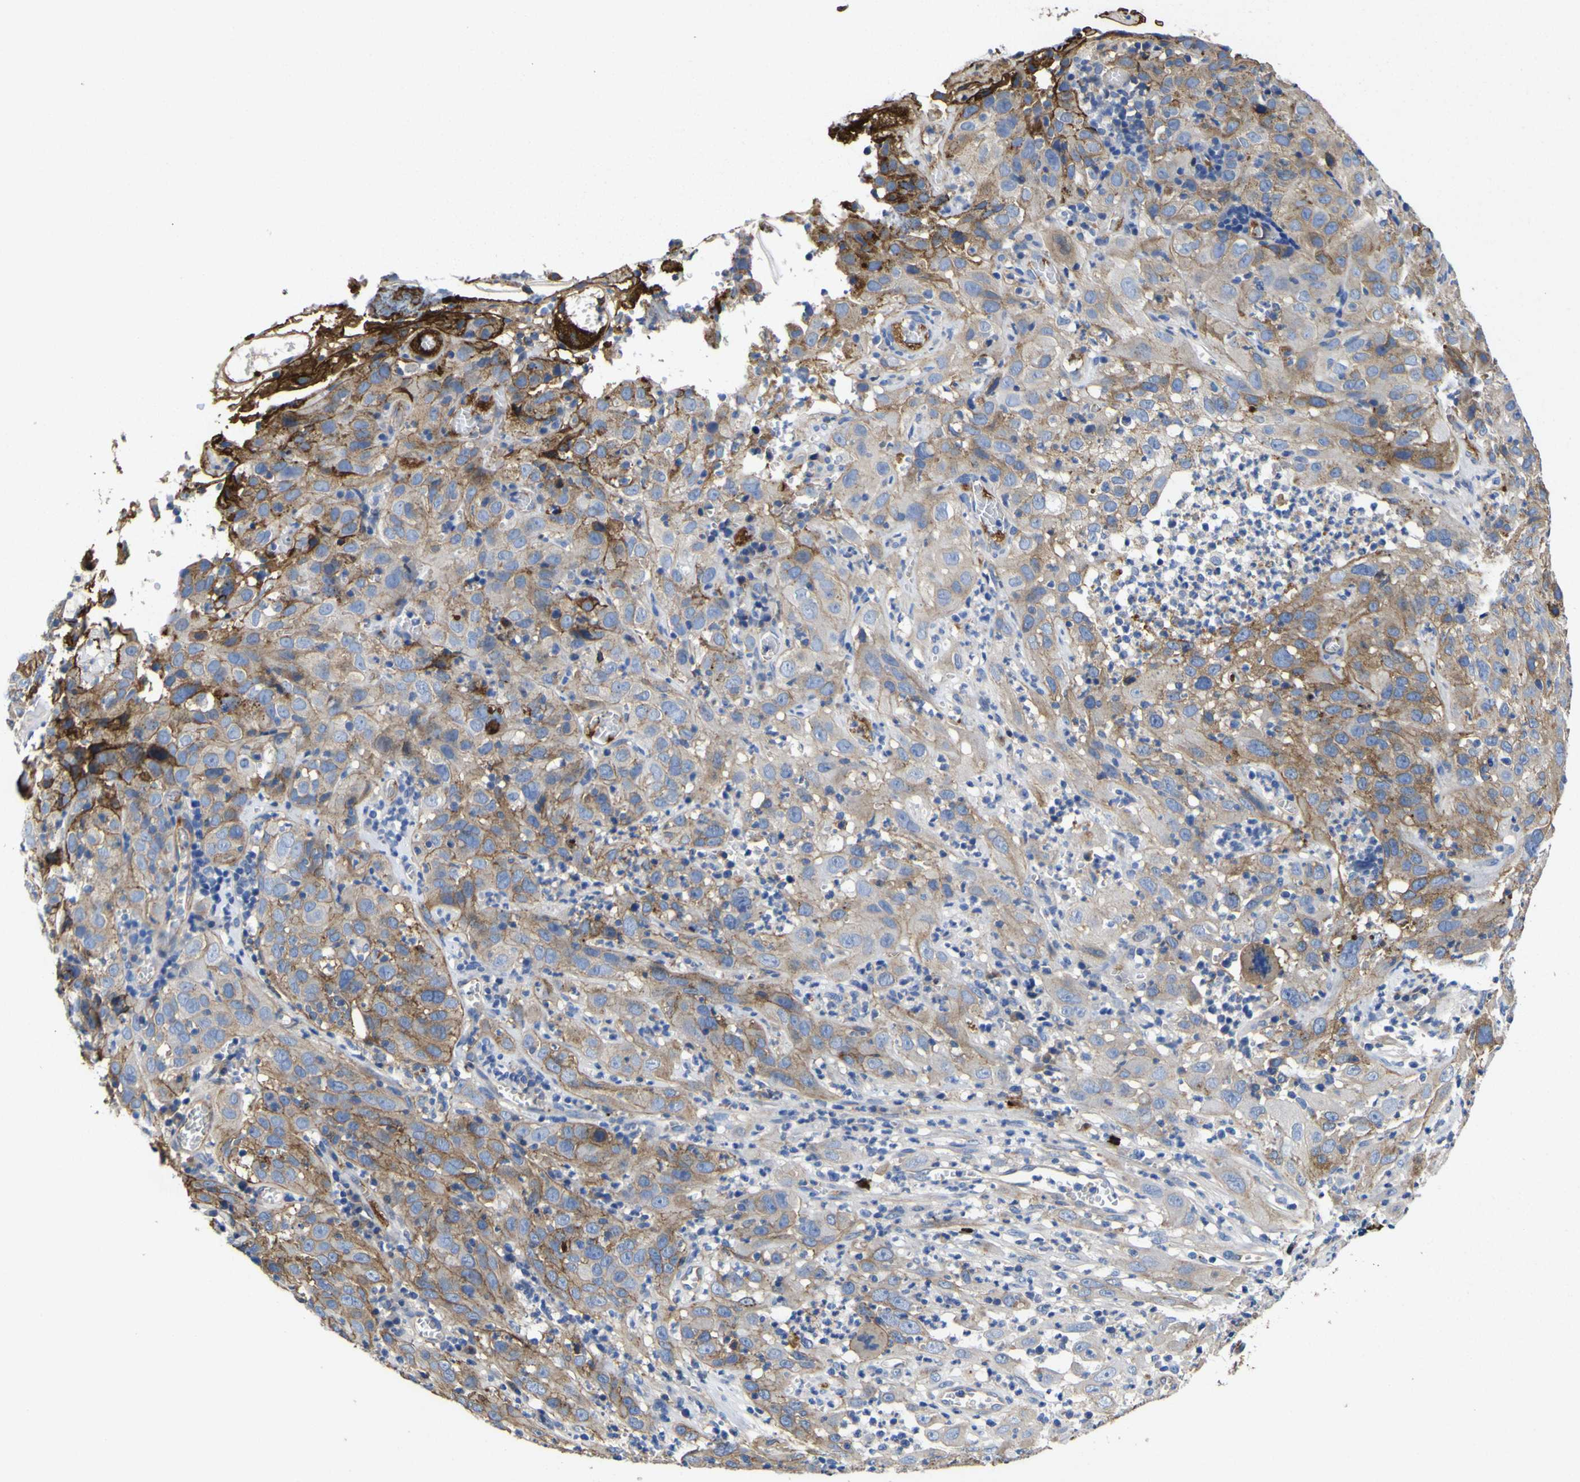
{"staining": {"intensity": "weak", "quantity": "25%-75%", "location": "cytoplasmic/membranous"}, "tissue": "cervical cancer", "cell_type": "Tumor cells", "image_type": "cancer", "snomed": [{"axis": "morphology", "description": "Squamous cell carcinoma, NOS"}, {"axis": "topography", "description": "Cervix"}], "caption": "Brown immunohistochemical staining in cervical cancer demonstrates weak cytoplasmic/membranous expression in about 25%-75% of tumor cells.", "gene": "CD151", "patient": {"sex": "female", "age": 32}}